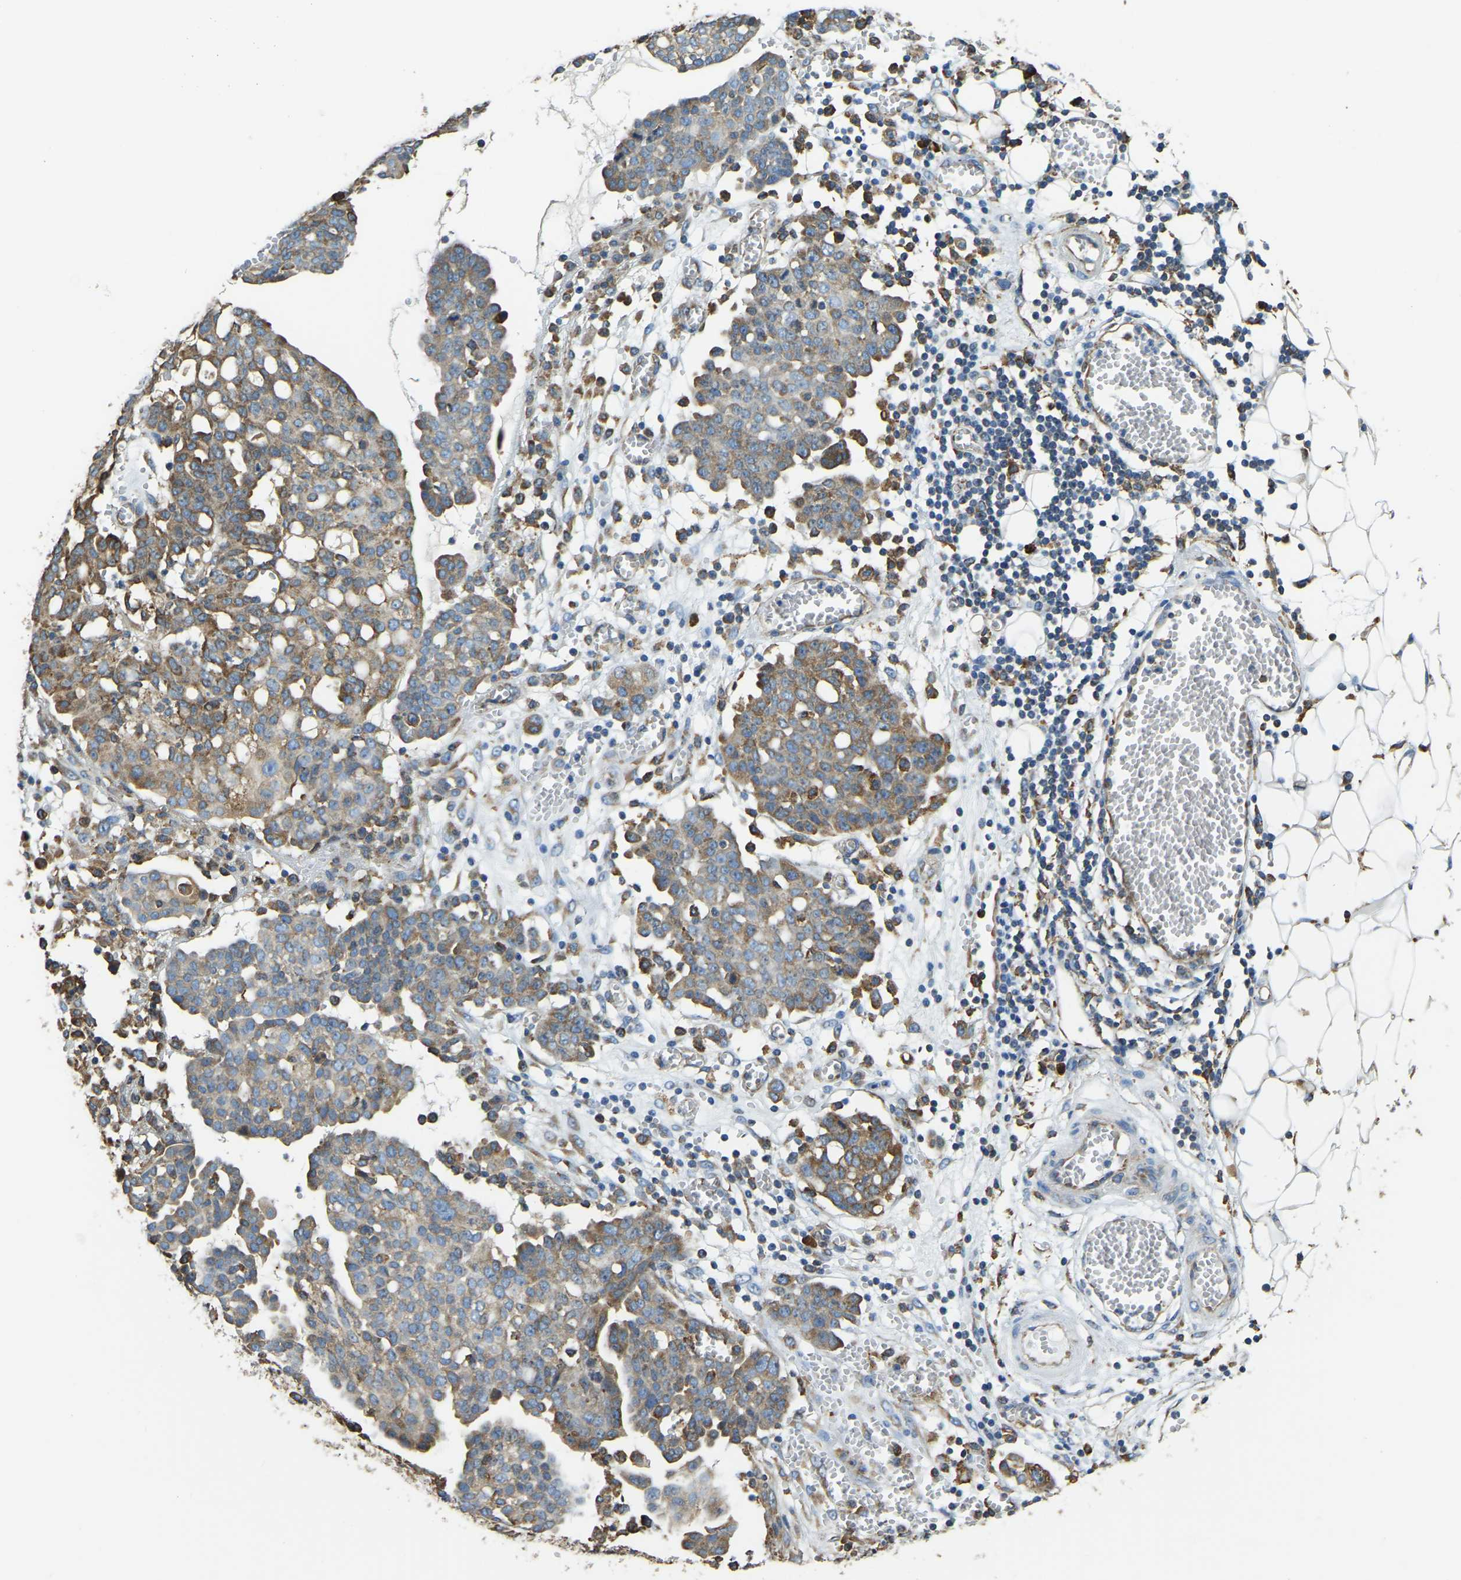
{"staining": {"intensity": "moderate", "quantity": "25%-75%", "location": "cytoplasmic/membranous"}, "tissue": "ovarian cancer", "cell_type": "Tumor cells", "image_type": "cancer", "snomed": [{"axis": "morphology", "description": "Cystadenocarcinoma, serous, NOS"}, {"axis": "topography", "description": "Soft tissue"}, {"axis": "topography", "description": "Ovary"}], "caption": "An IHC photomicrograph of tumor tissue is shown. Protein staining in brown labels moderate cytoplasmic/membranous positivity in ovarian cancer (serous cystadenocarcinoma) within tumor cells.", "gene": "RNF115", "patient": {"sex": "female", "age": 57}}